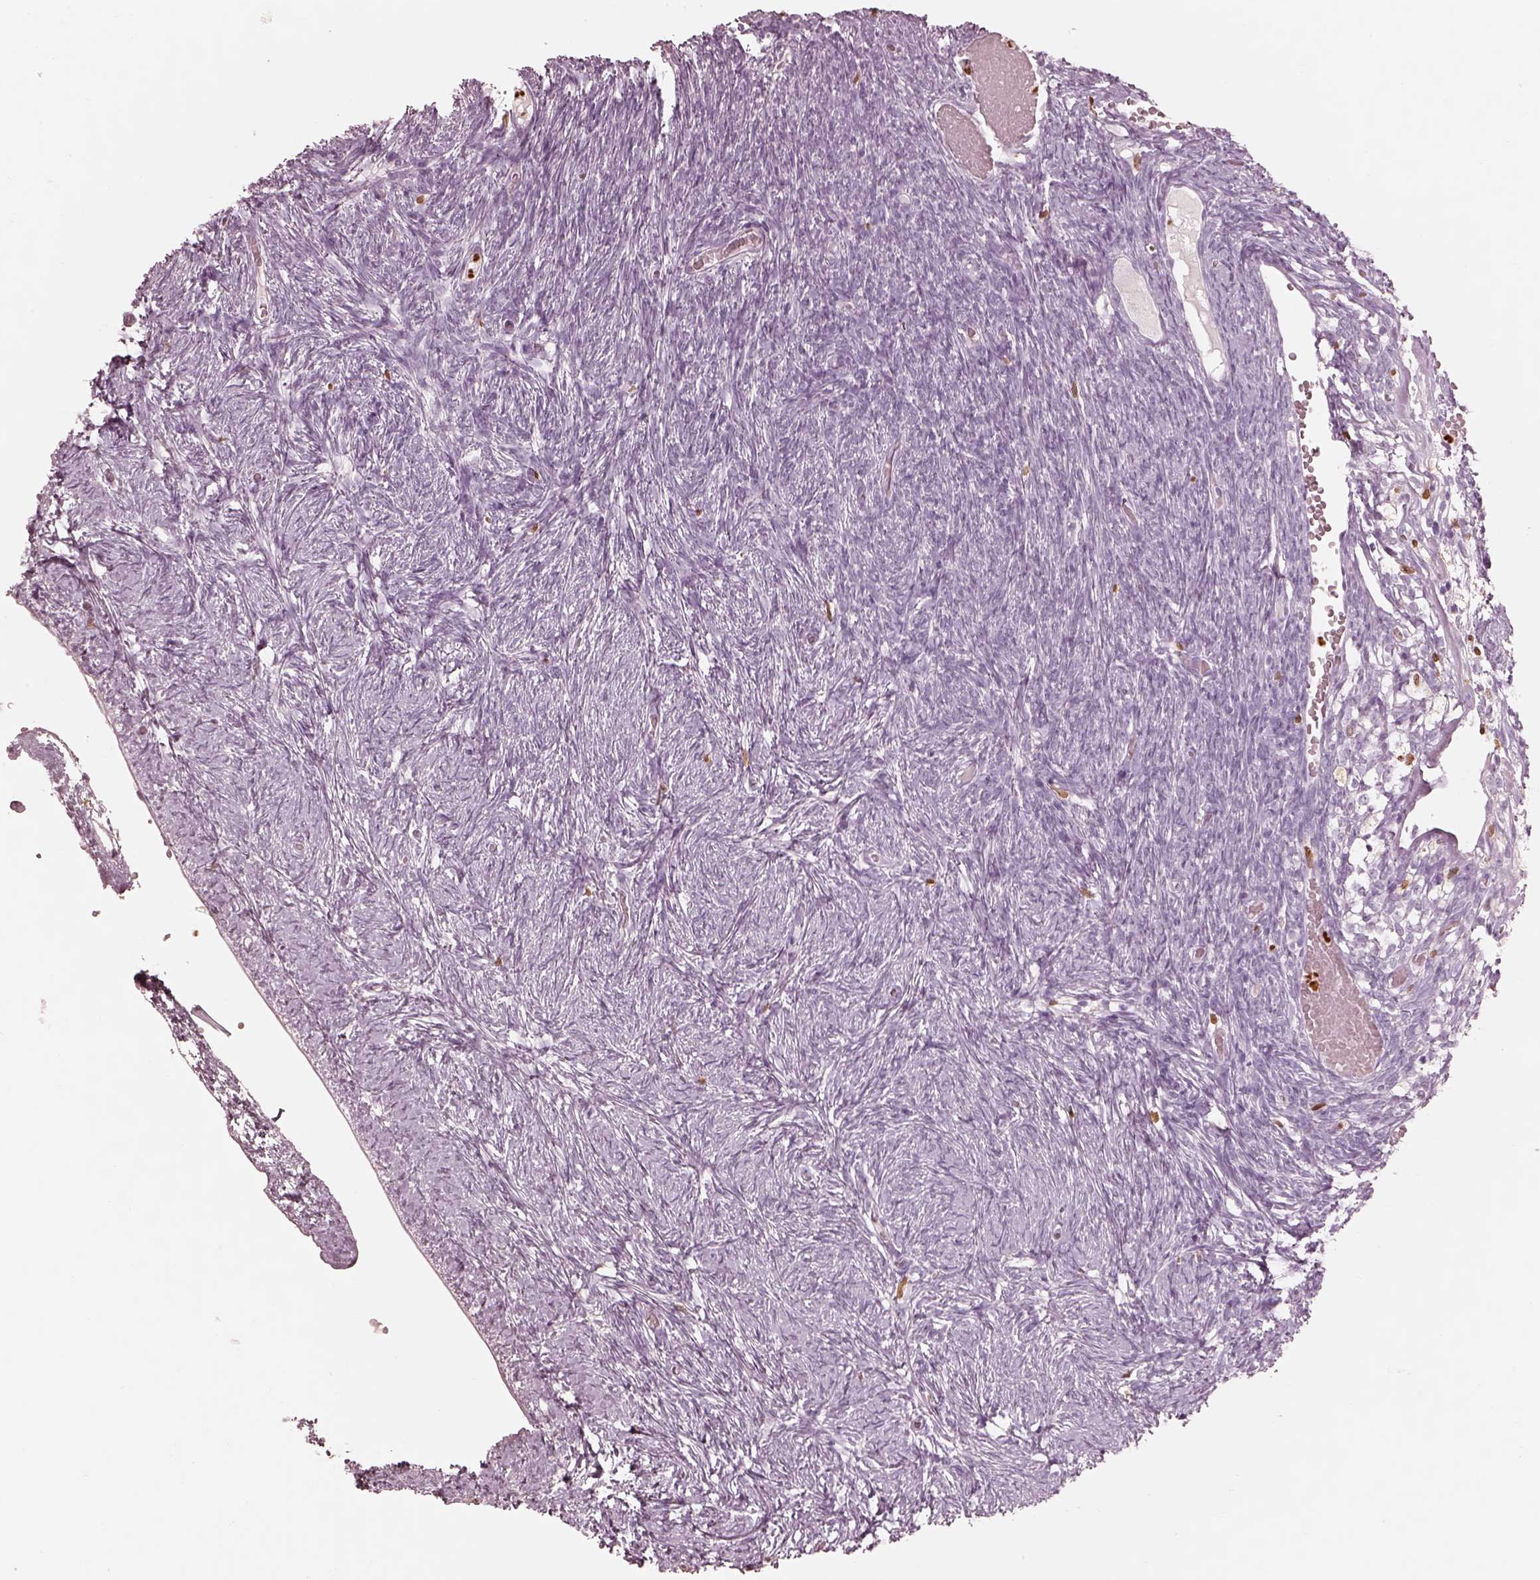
{"staining": {"intensity": "negative", "quantity": "none", "location": "none"}, "tissue": "ovary", "cell_type": "Ovarian stroma cells", "image_type": "normal", "snomed": [{"axis": "morphology", "description": "Normal tissue, NOS"}, {"axis": "topography", "description": "Ovary"}], "caption": "Micrograph shows no protein positivity in ovarian stroma cells of benign ovary.", "gene": "ALOX5", "patient": {"sex": "female", "age": 39}}